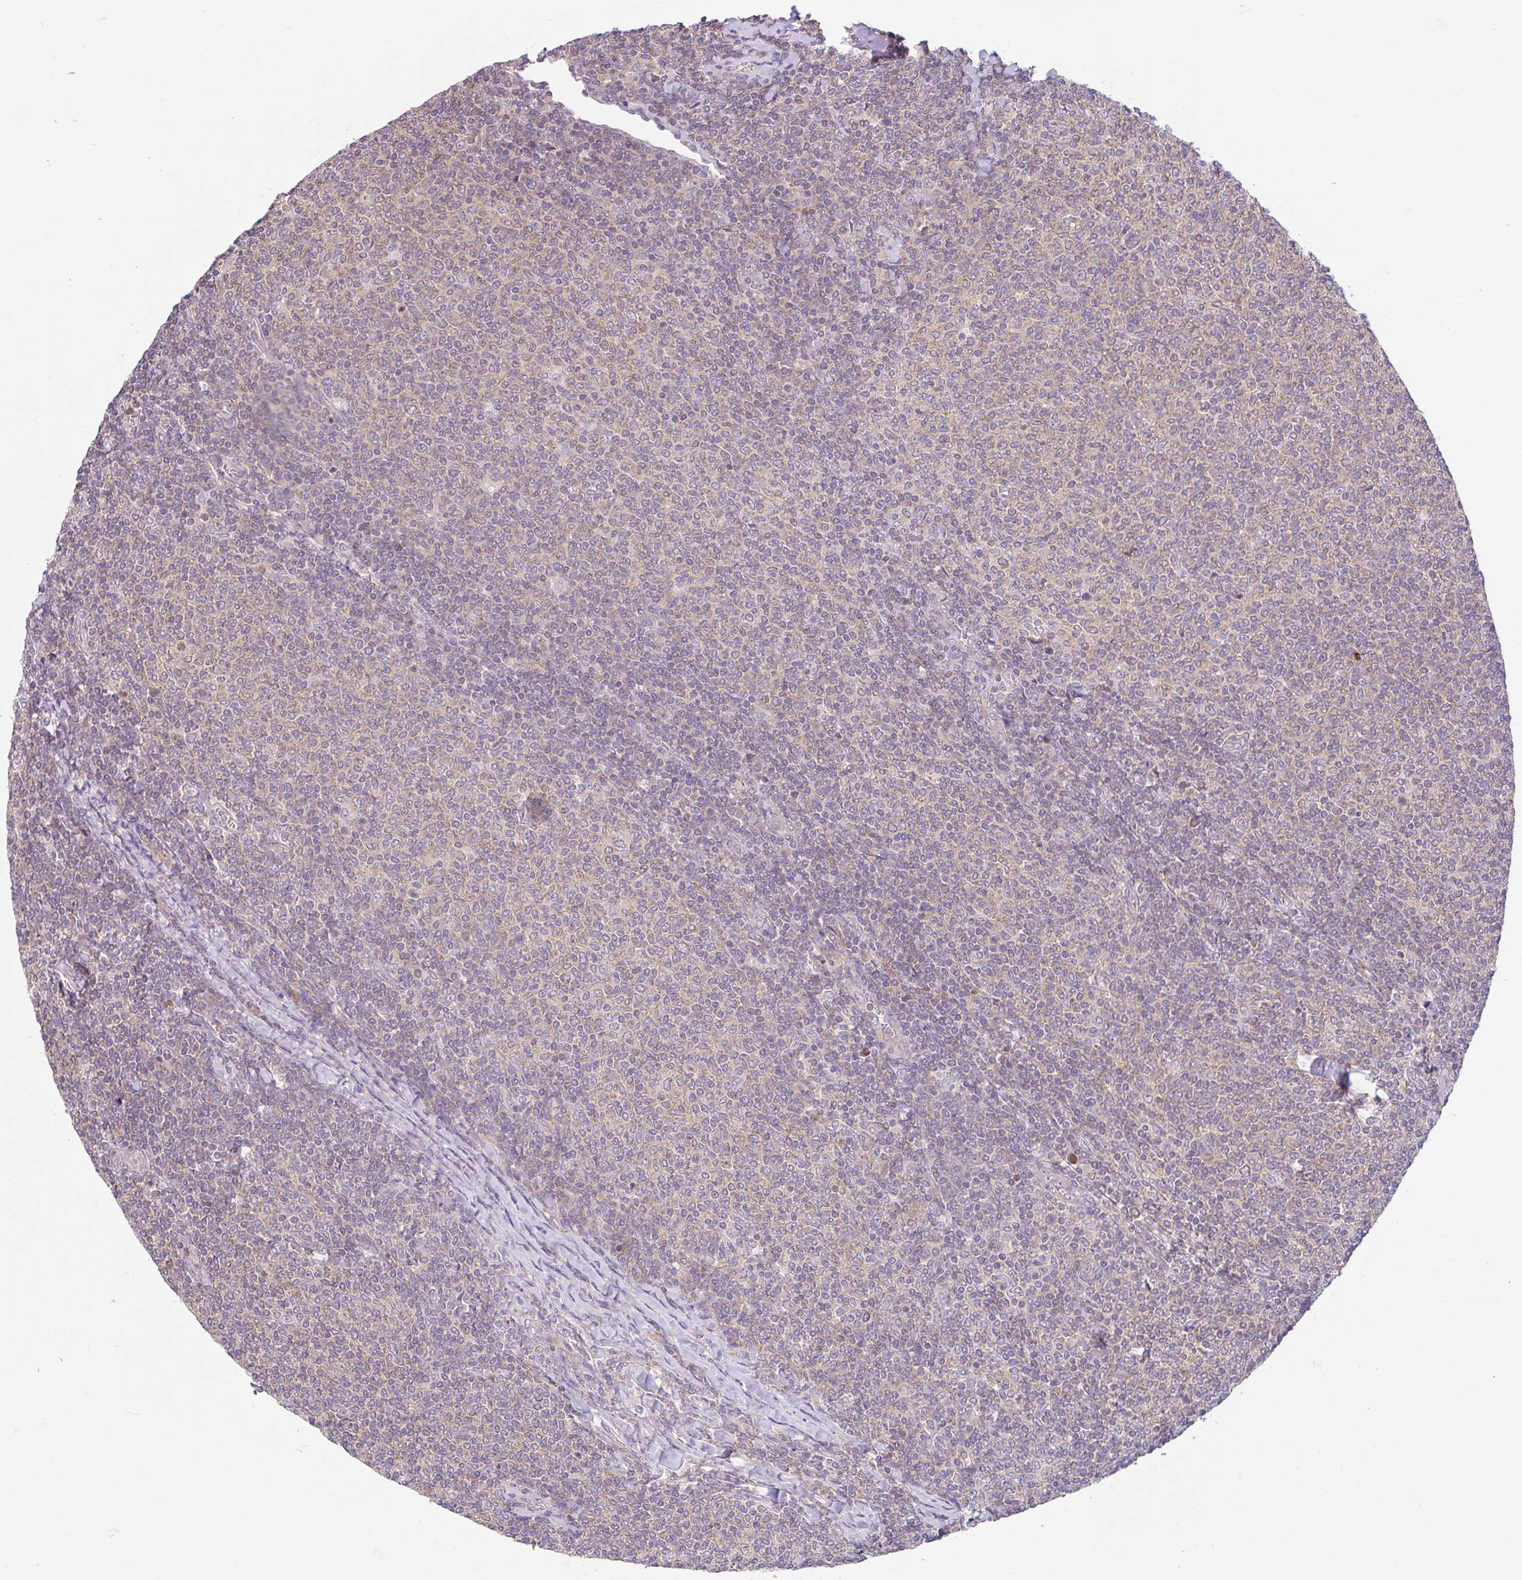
{"staining": {"intensity": "weak", "quantity": "<25%", "location": "cytoplasmic/membranous"}, "tissue": "lymphoma", "cell_type": "Tumor cells", "image_type": "cancer", "snomed": [{"axis": "morphology", "description": "Malignant lymphoma, non-Hodgkin's type, Low grade"}, {"axis": "topography", "description": "Lymph node"}], "caption": "DAB (3,3'-diaminobenzidine) immunohistochemical staining of human lymphoma shows no significant staining in tumor cells.", "gene": "RALBP1", "patient": {"sex": "male", "age": 52}}